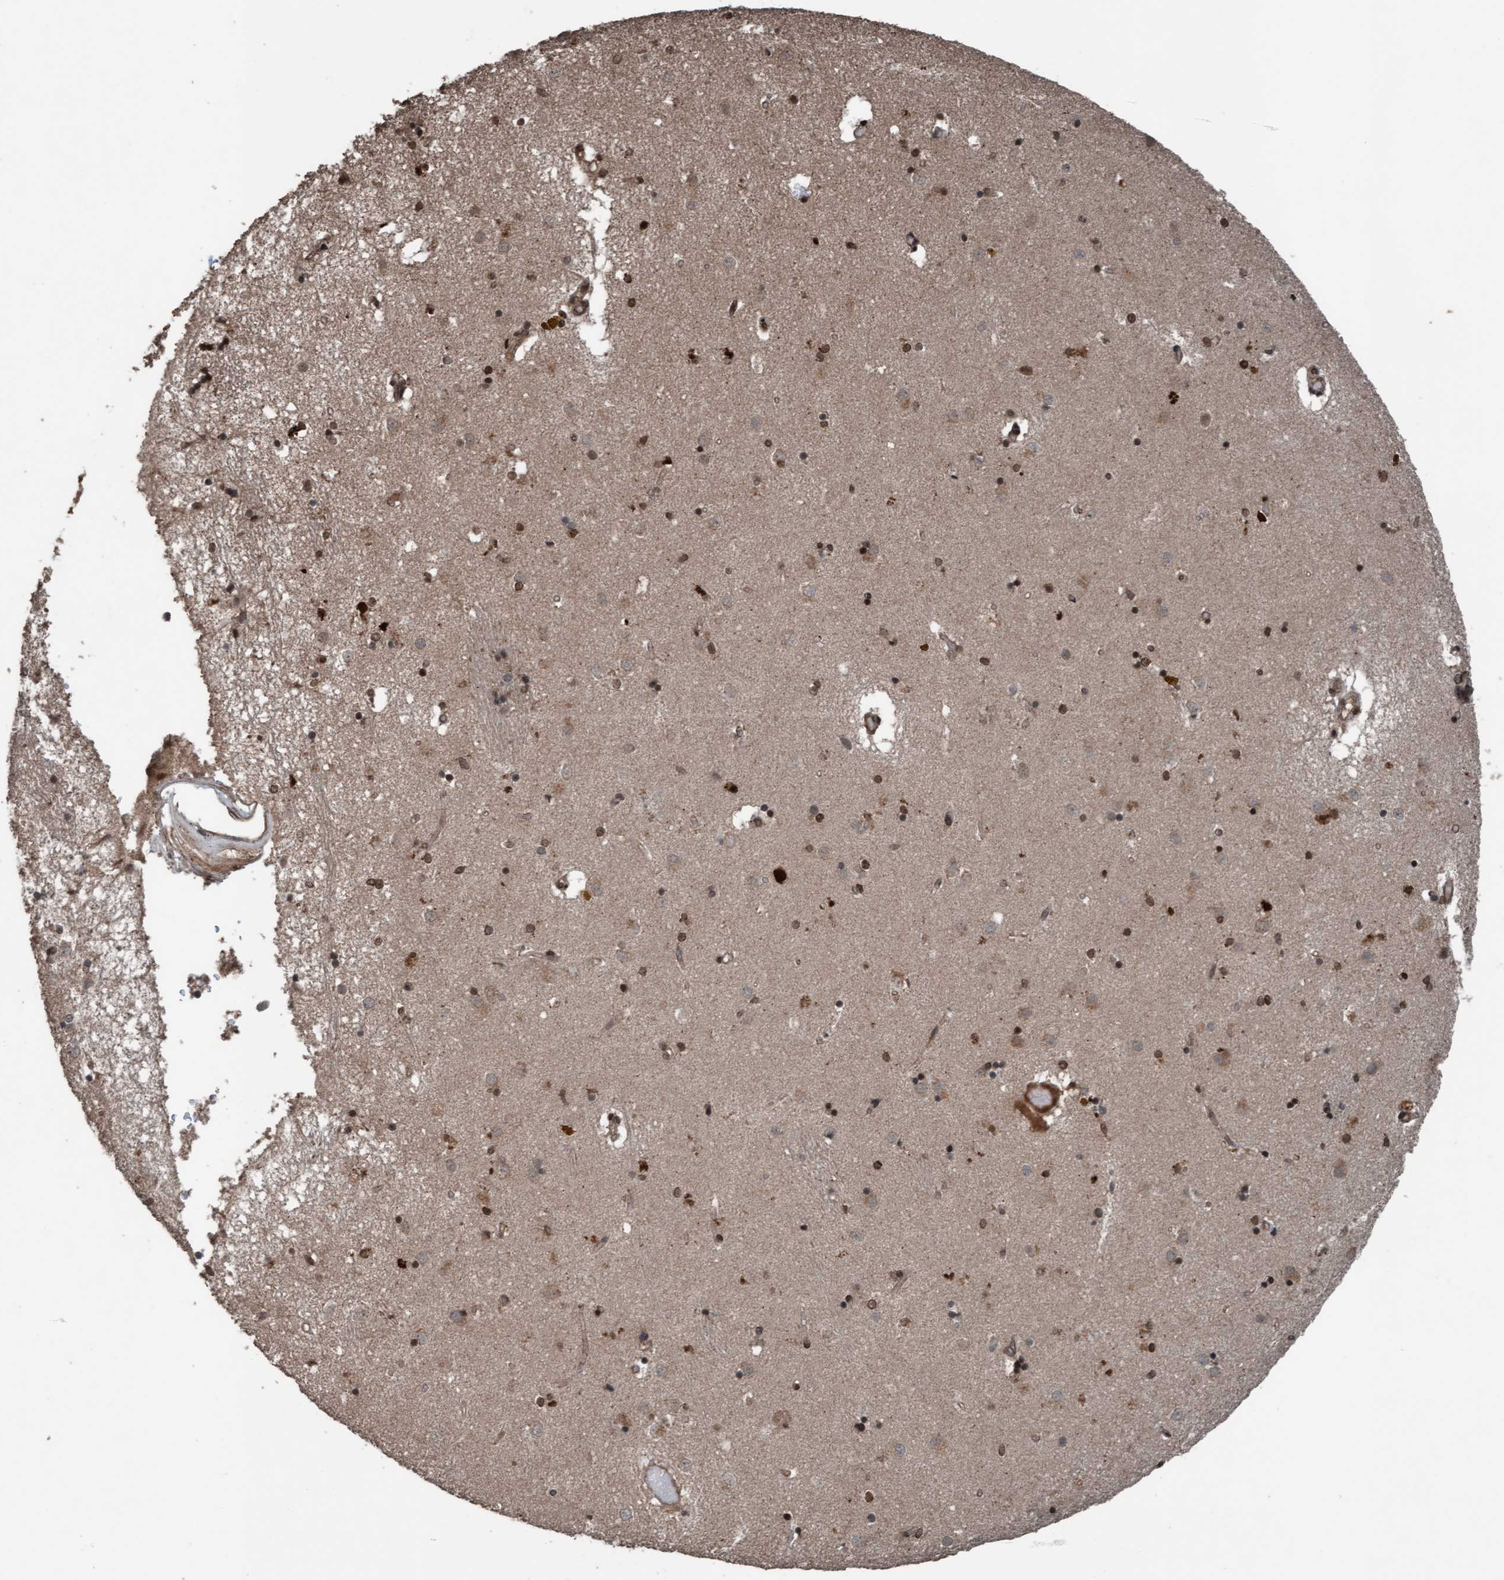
{"staining": {"intensity": "moderate", "quantity": ">75%", "location": "nuclear"}, "tissue": "caudate", "cell_type": "Glial cells", "image_type": "normal", "snomed": [{"axis": "morphology", "description": "Normal tissue, NOS"}, {"axis": "topography", "description": "Lateral ventricle wall"}], "caption": "High-power microscopy captured an IHC image of normal caudate, revealing moderate nuclear staining in approximately >75% of glial cells.", "gene": "PLXNB2", "patient": {"sex": "male", "age": 70}}